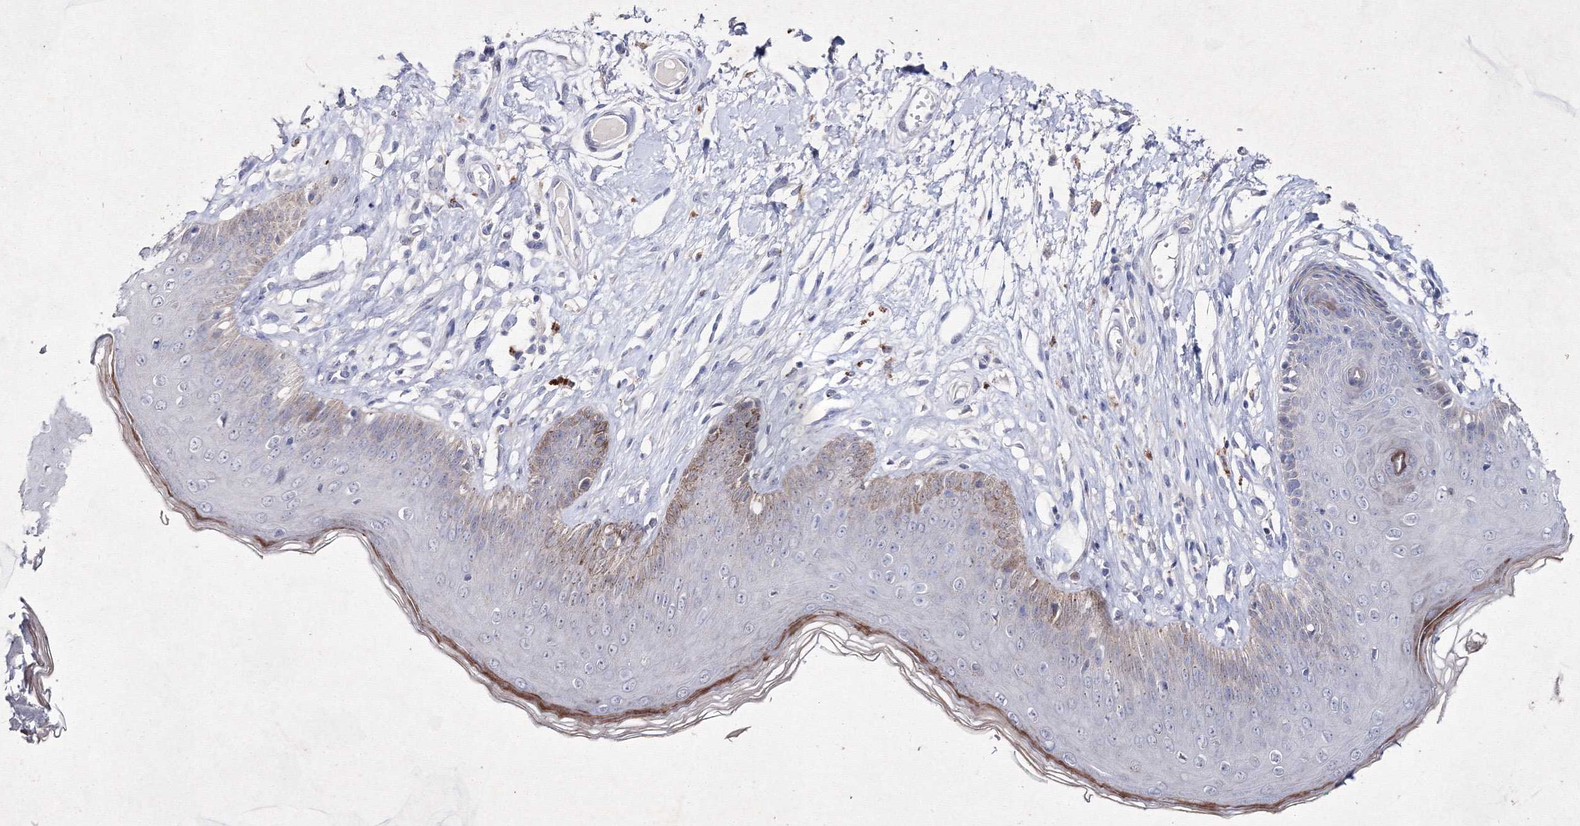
{"staining": {"intensity": "moderate", "quantity": "<25%", "location": "cytoplasmic/membranous"}, "tissue": "skin", "cell_type": "Epidermal cells", "image_type": "normal", "snomed": [{"axis": "morphology", "description": "Normal tissue, NOS"}, {"axis": "morphology", "description": "Squamous cell carcinoma, NOS"}, {"axis": "topography", "description": "Vulva"}], "caption": "Normal skin displays moderate cytoplasmic/membranous expression in about <25% of epidermal cells, visualized by immunohistochemistry.", "gene": "SMIM29", "patient": {"sex": "female", "age": 85}}